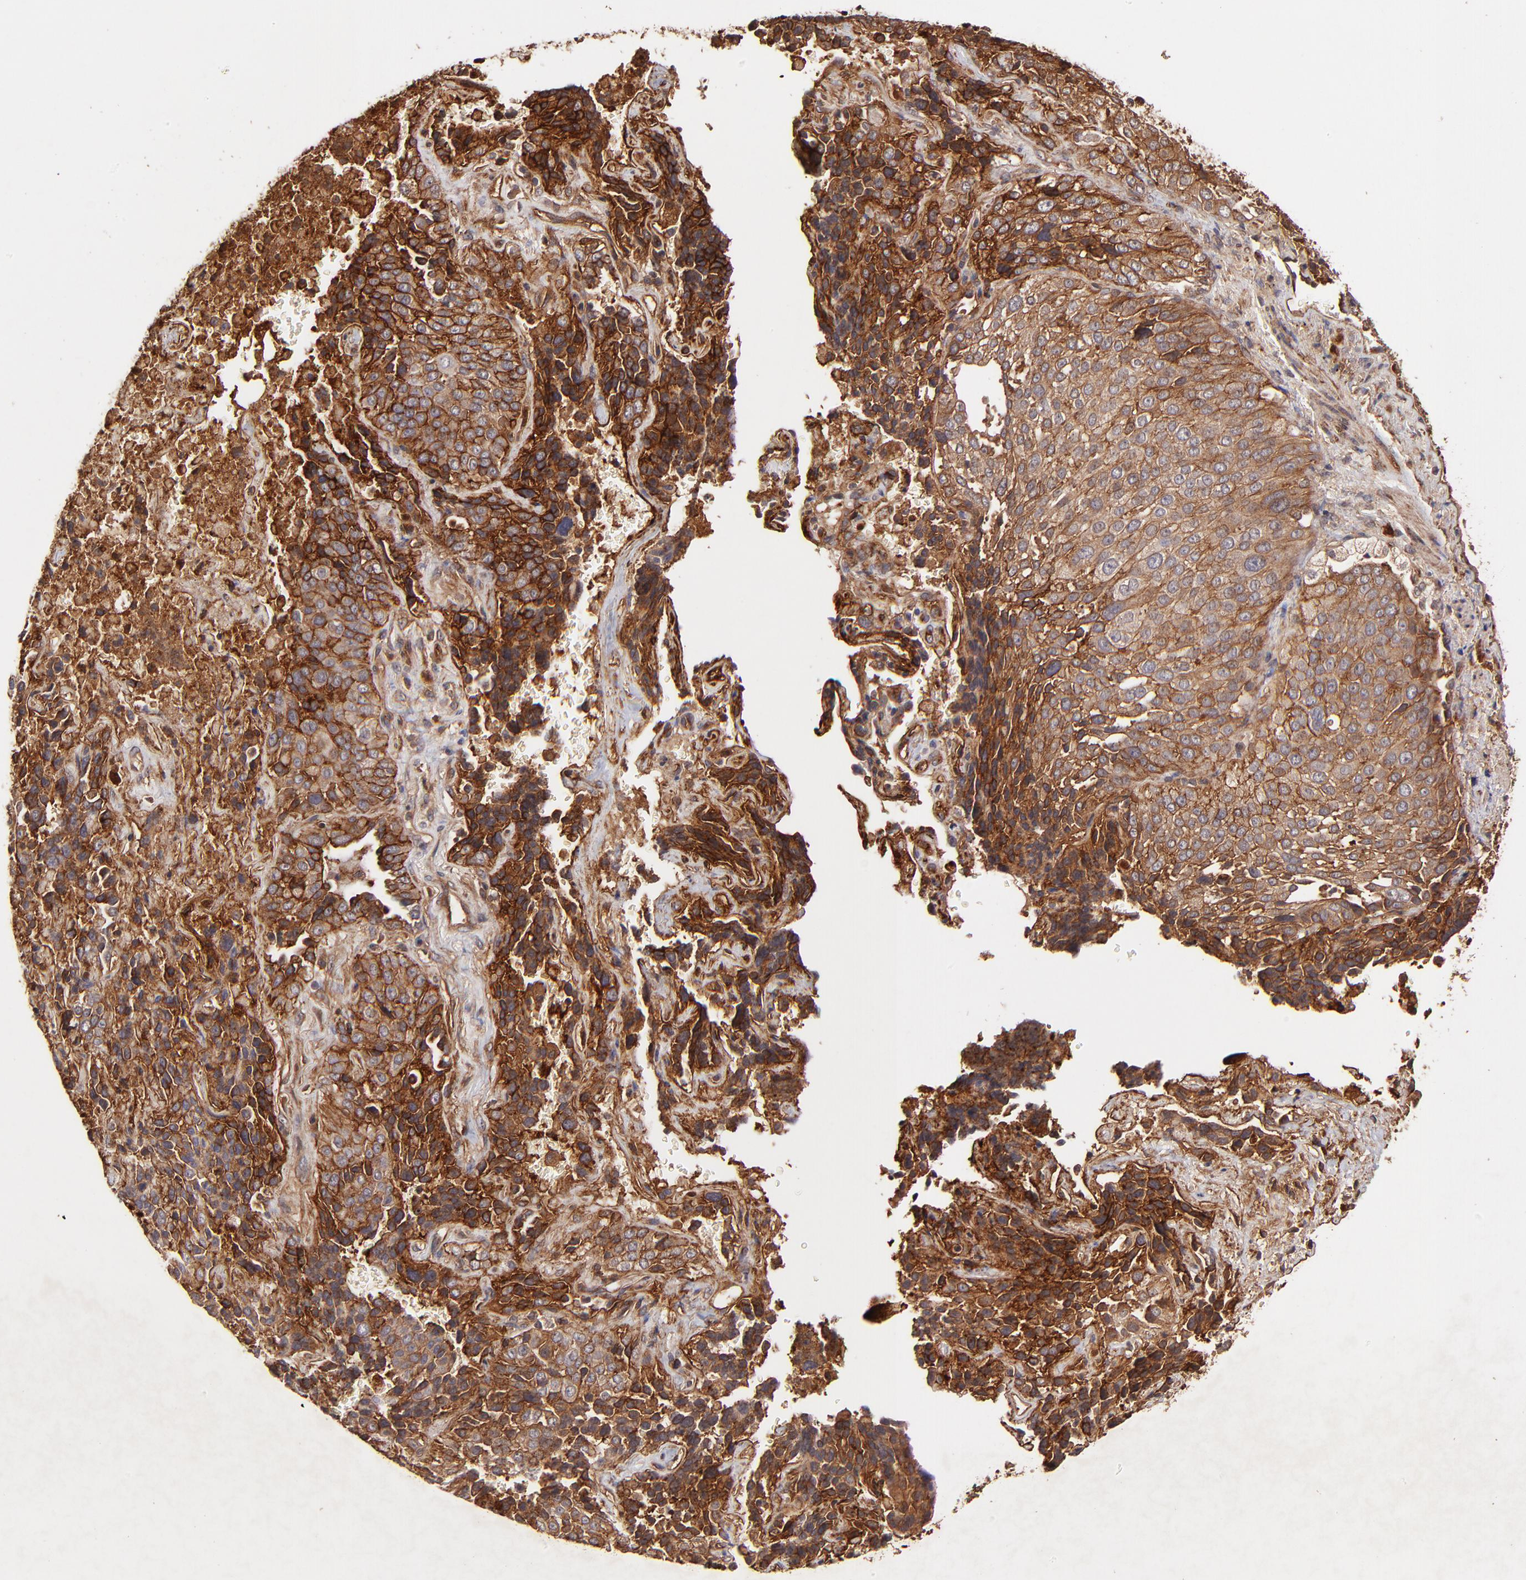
{"staining": {"intensity": "strong", "quantity": ">75%", "location": "cytoplasmic/membranous"}, "tissue": "lung cancer", "cell_type": "Tumor cells", "image_type": "cancer", "snomed": [{"axis": "morphology", "description": "Squamous cell carcinoma, NOS"}, {"axis": "topography", "description": "Lung"}], "caption": "This is a photomicrograph of immunohistochemistry (IHC) staining of lung squamous cell carcinoma, which shows strong expression in the cytoplasmic/membranous of tumor cells.", "gene": "ITGB1", "patient": {"sex": "male", "age": 54}}